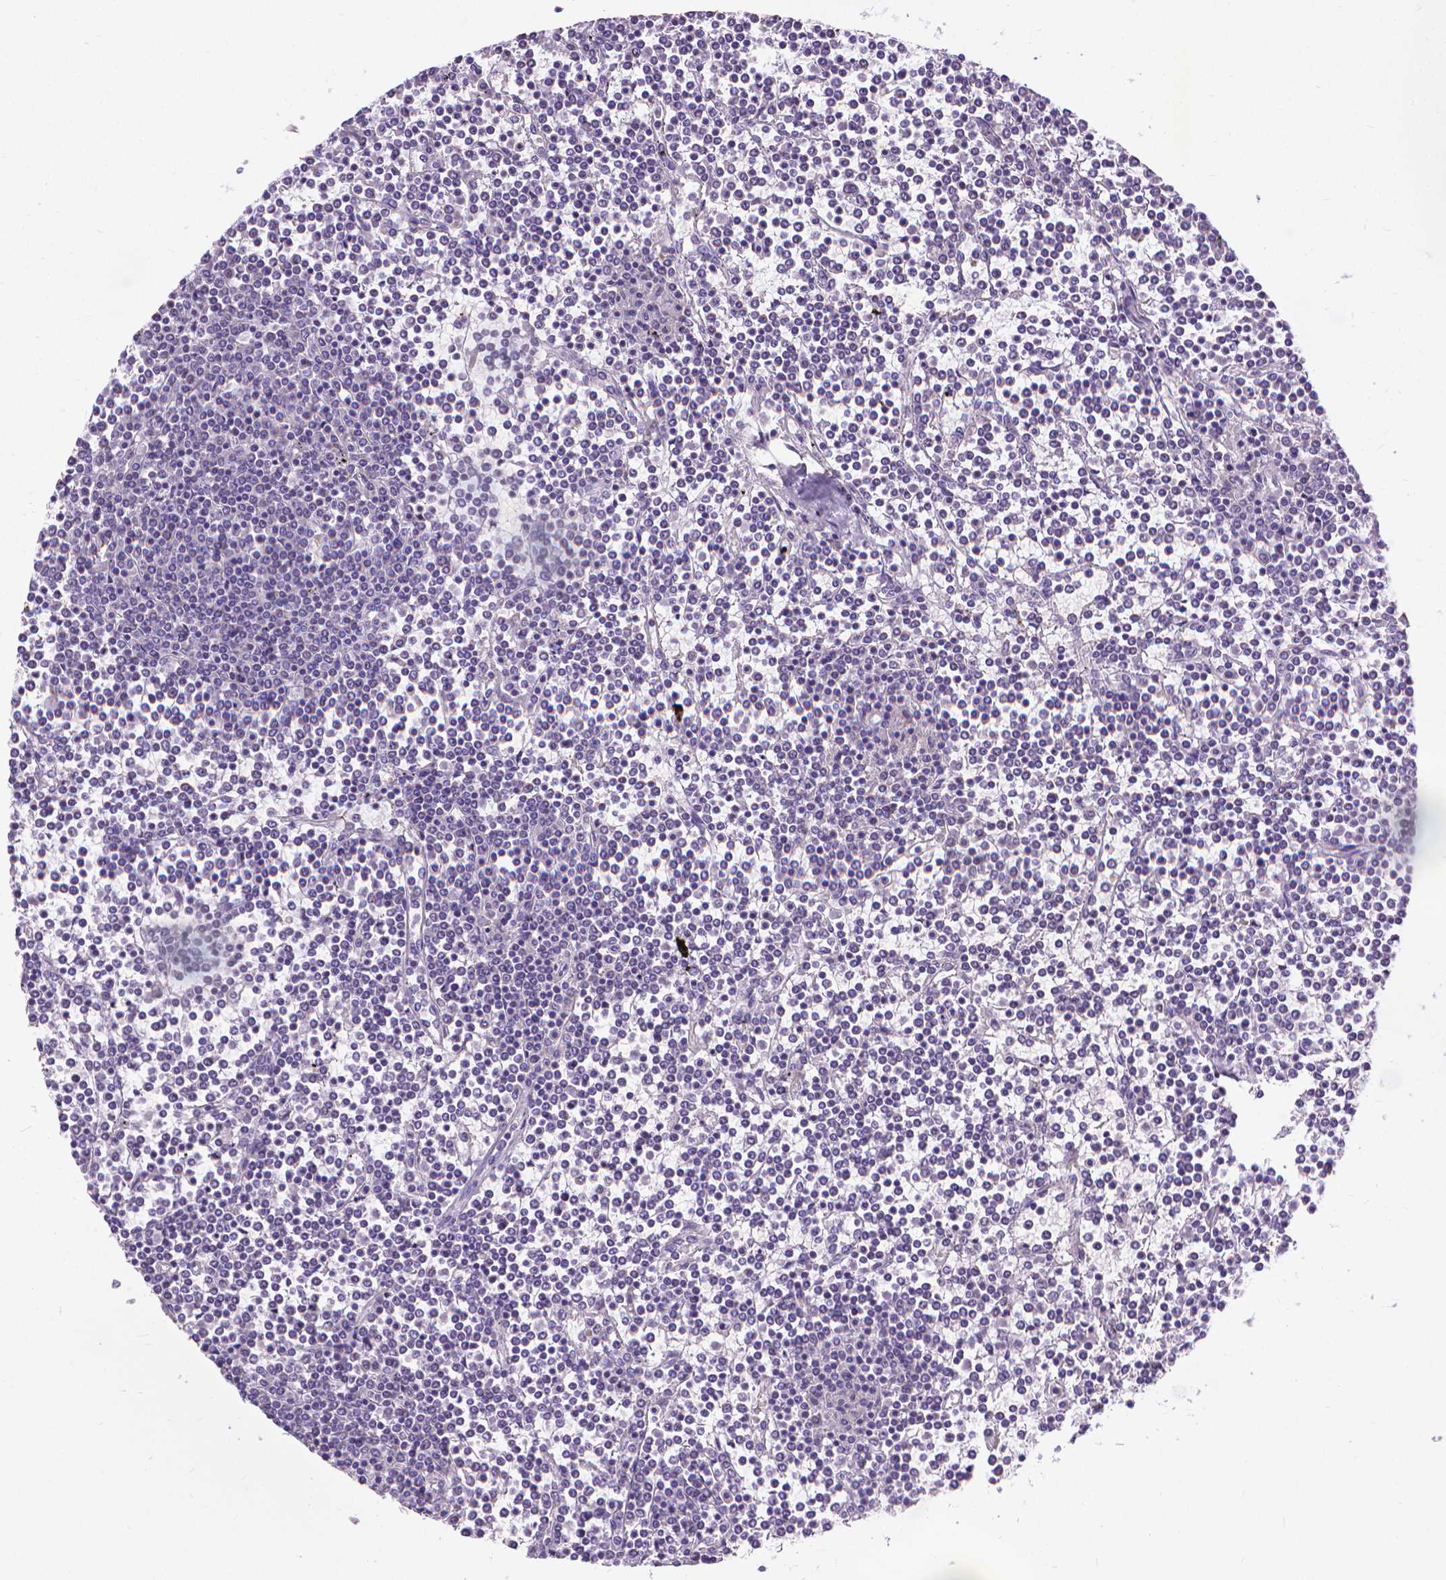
{"staining": {"intensity": "negative", "quantity": "none", "location": "none"}, "tissue": "lymphoma", "cell_type": "Tumor cells", "image_type": "cancer", "snomed": [{"axis": "morphology", "description": "Malignant lymphoma, non-Hodgkin's type, Low grade"}, {"axis": "topography", "description": "Spleen"}], "caption": "The histopathology image displays no staining of tumor cells in lymphoma.", "gene": "SYN1", "patient": {"sex": "female", "age": 19}}